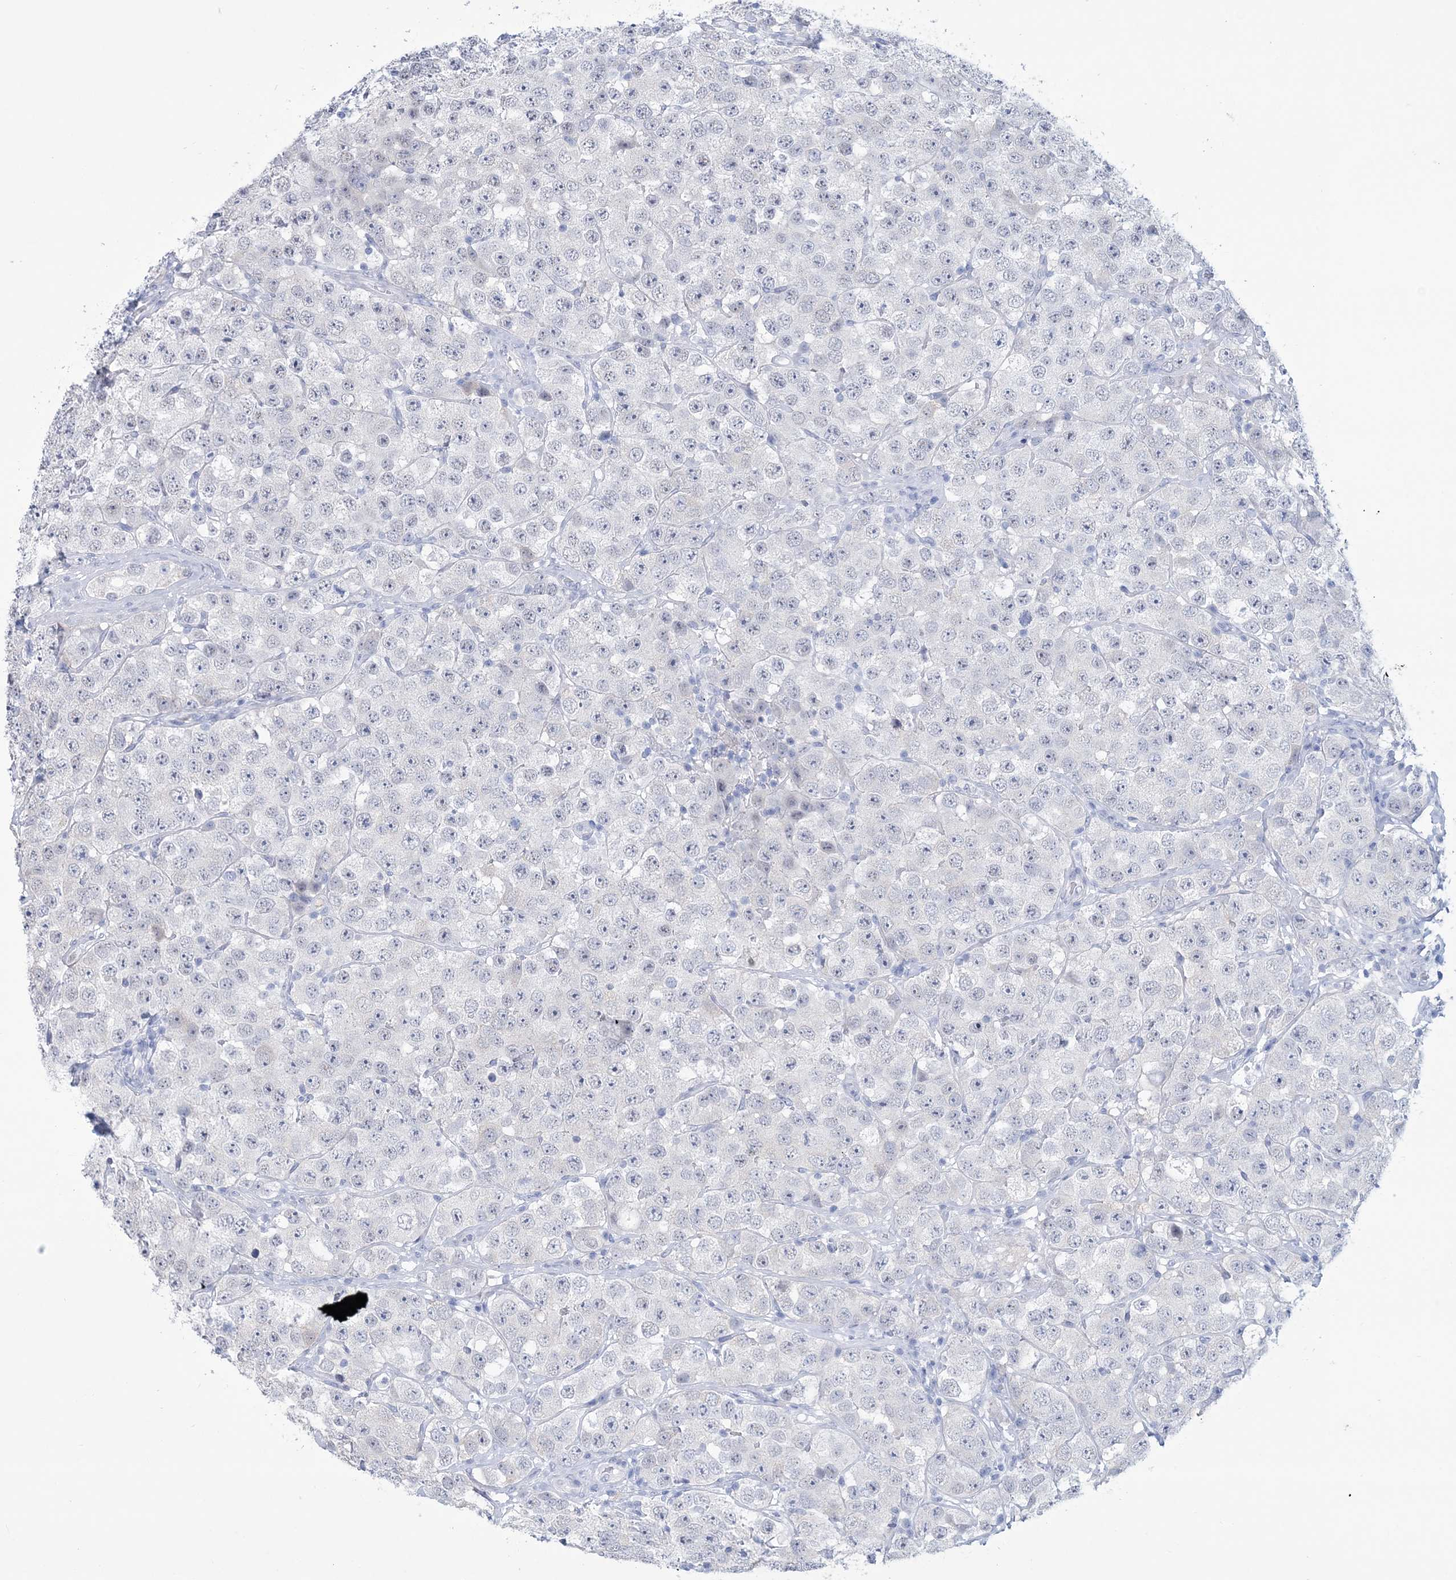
{"staining": {"intensity": "negative", "quantity": "none", "location": "none"}, "tissue": "testis cancer", "cell_type": "Tumor cells", "image_type": "cancer", "snomed": [{"axis": "morphology", "description": "Seminoma, NOS"}, {"axis": "topography", "description": "Testis"}], "caption": "Histopathology image shows no significant protein expression in tumor cells of testis cancer (seminoma).", "gene": "DPCD", "patient": {"sex": "male", "age": 28}}